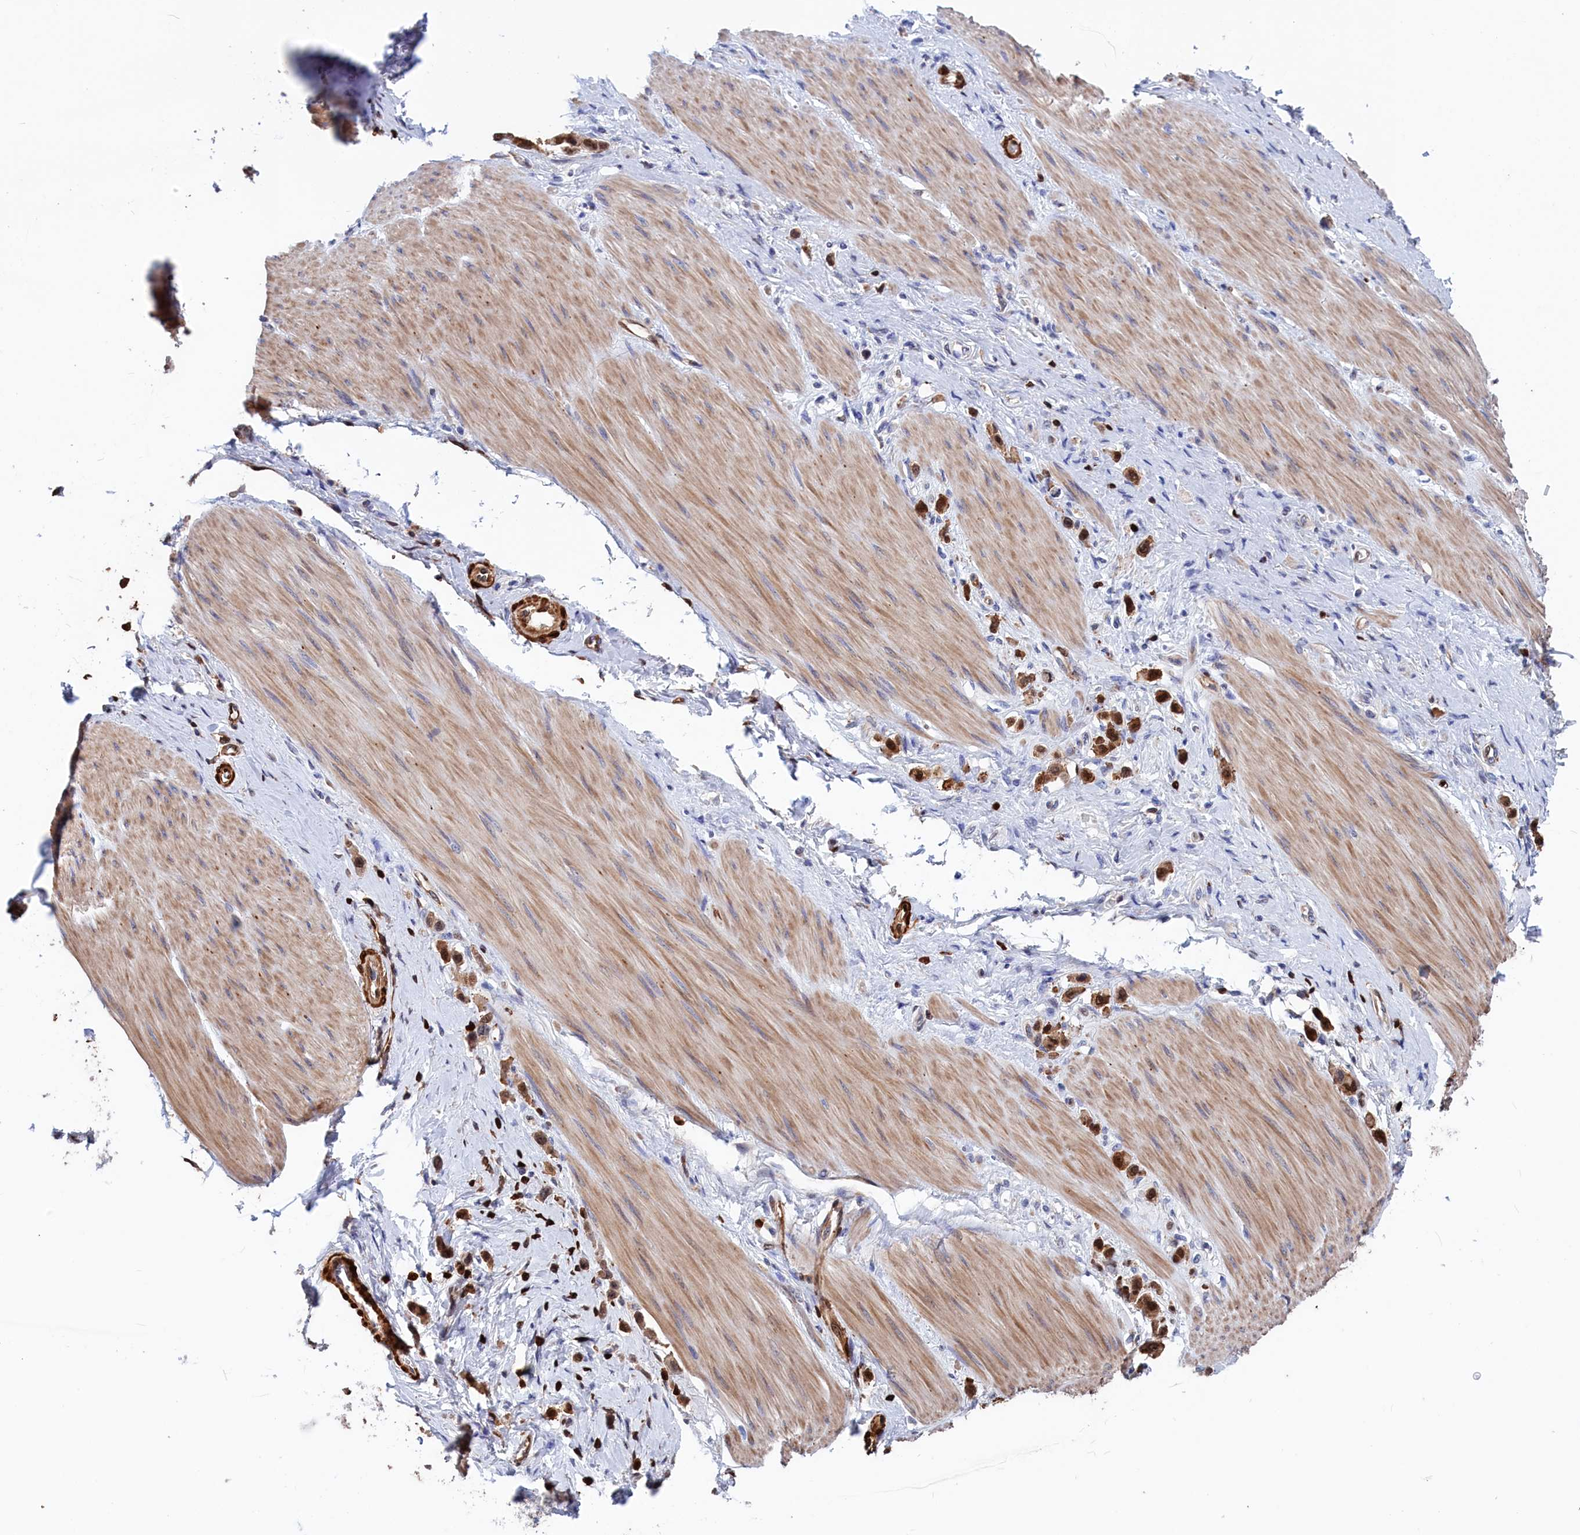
{"staining": {"intensity": "strong", "quantity": ">75%", "location": "cytoplasmic/membranous,nuclear"}, "tissue": "stomach cancer", "cell_type": "Tumor cells", "image_type": "cancer", "snomed": [{"axis": "morphology", "description": "Adenocarcinoma, NOS"}, {"axis": "topography", "description": "Stomach"}], "caption": "Brown immunohistochemical staining in human adenocarcinoma (stomach) shows strong cytoplasmic/membranous and nuclear positivity in approximately >75% of tumor cells.", "gene": "CRIP1", "patient": {"sex": "female", "age": 65}}